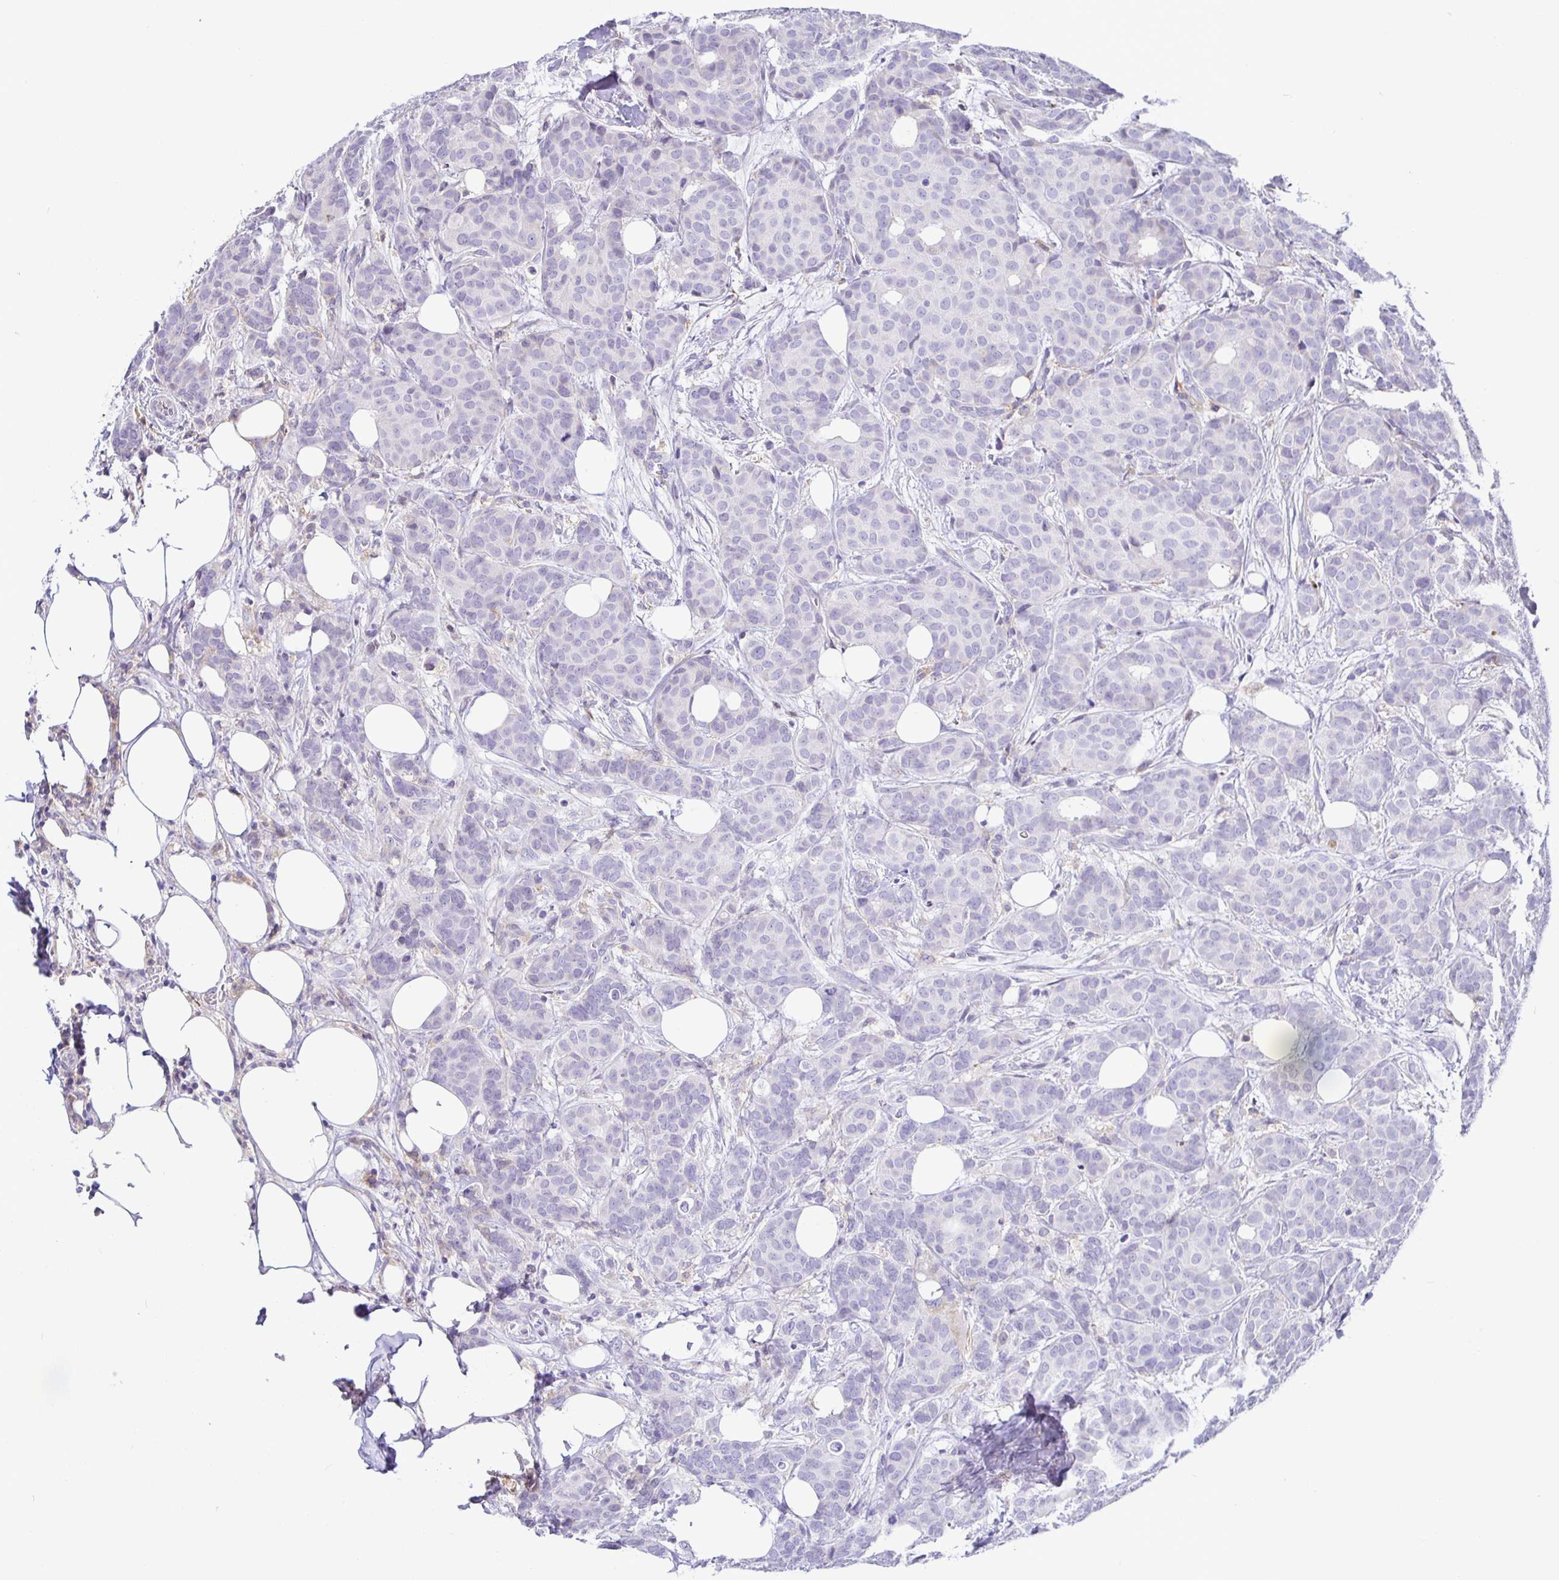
{"staining": {"intensity": "negative", "quantity": "none", "location": "none"}, "tissue": "breast cancer", "cell_type": "Tumor cells", "image_type": "cancer", "snomed": [{"axis": "morphology", "description": "Duct carcinoma"}, {"axis": "topography", "description": "Breast"}], "caption": "IHC micrograph of neoplastic tissue: breast cancer (invasive ductal carcinoma) stained with DAB (3,3'-diaminobenzidine) demonstrates no significant protein expression in tumor cells.", "gene": "SIRPA", "patient": {"sex": "female", "age": 70}}